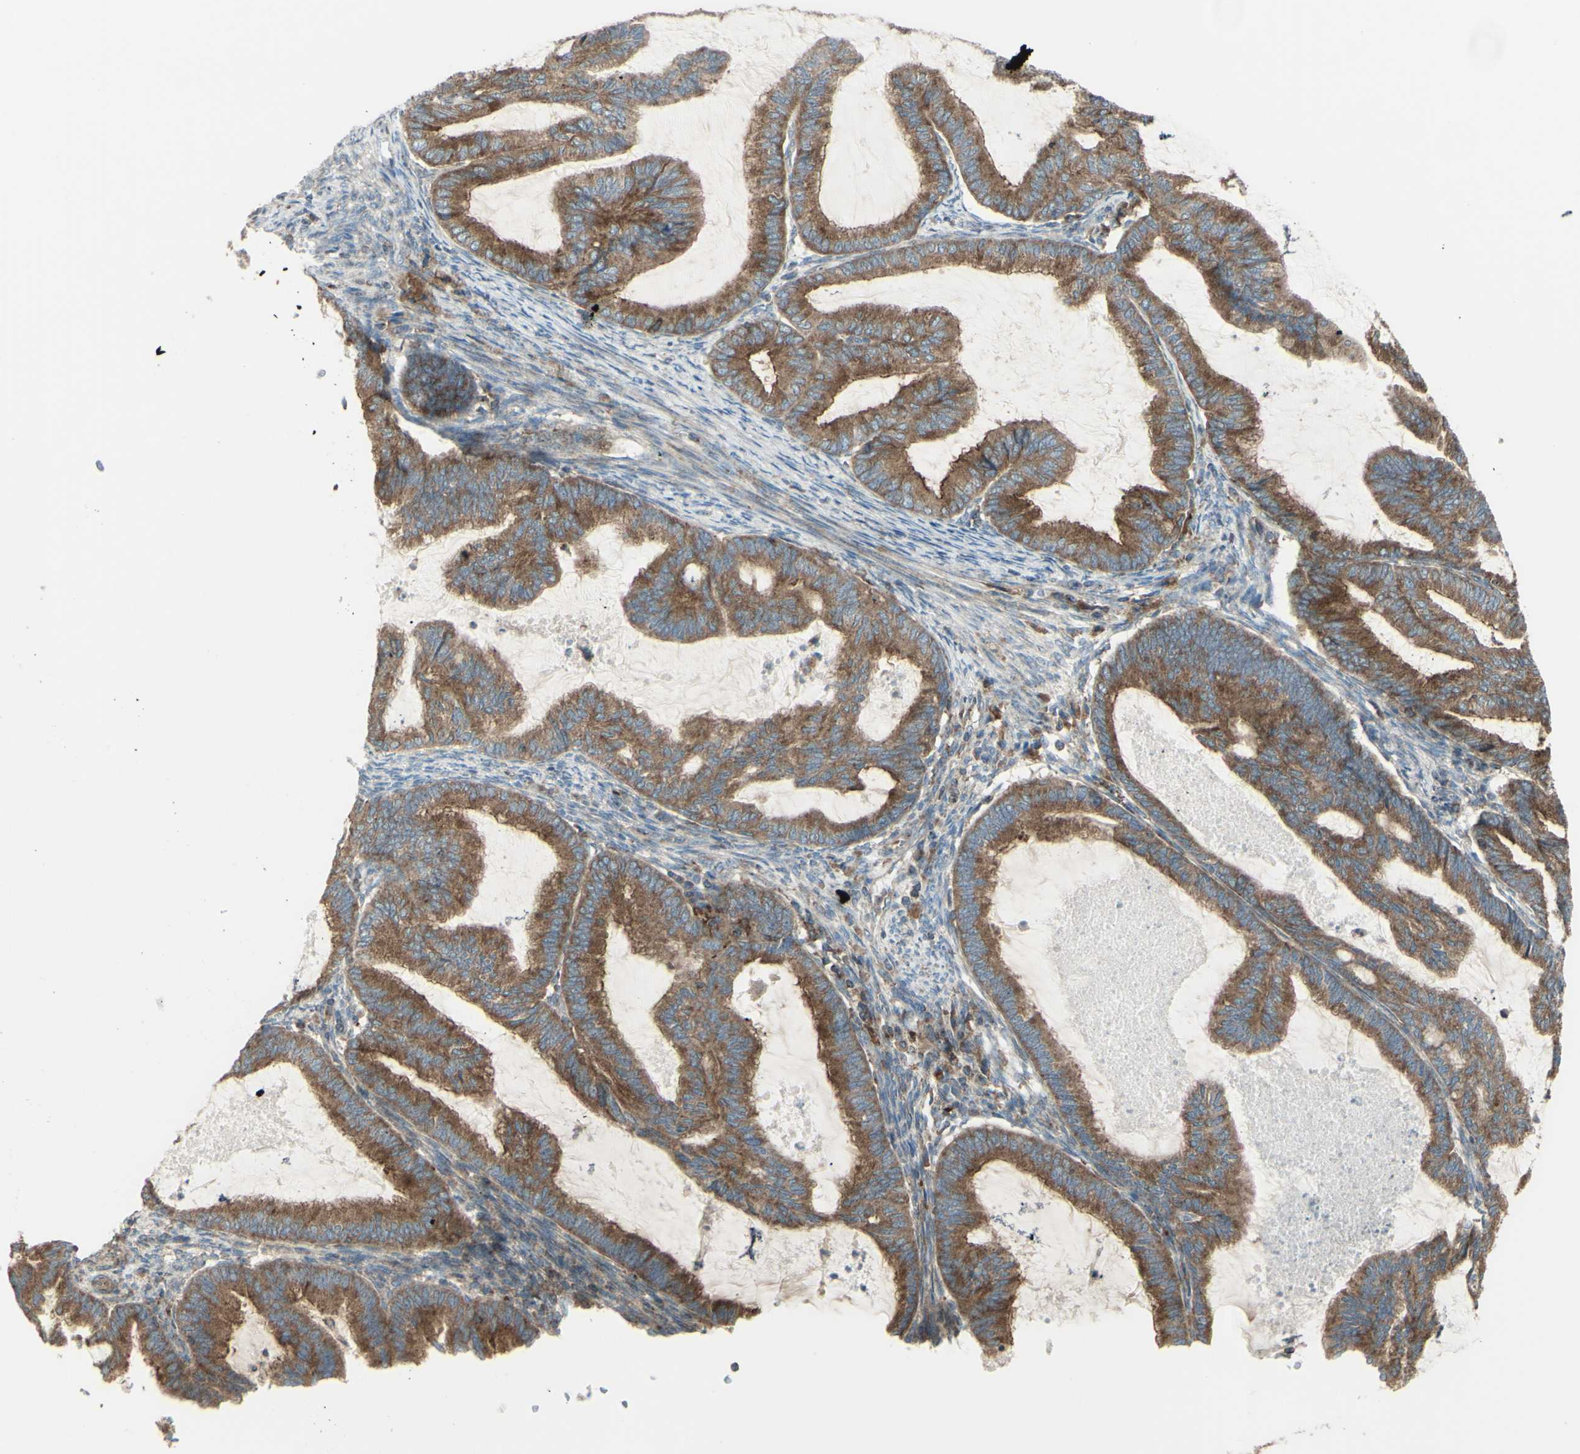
{"staining": {"intensity": "moderate", "quantity": ">75%", "location": "cytoplasmic/membranous"}, "tissue": "cervical cancer", "cell_type": "Tumor cells", "image_type": "cancer", "snomed": [{"axis": "morphology", "description": "Normal tissue, NOS"}, {"axis": "morphology", "description": "Adenocarcinoma, NOS"}, {"axis": "topography", "description": "Cervix"}, {"axis": "topography", "description": "Endometrium"}], "caption": "Human cervical adenocarcinoma stained with a brown dye reveals moderate cytoplasmic/membranous positive expression in approximately >75% of tumor cells.", "gene": "NAPA", "patient": {"sex": "female", "age": 86}}